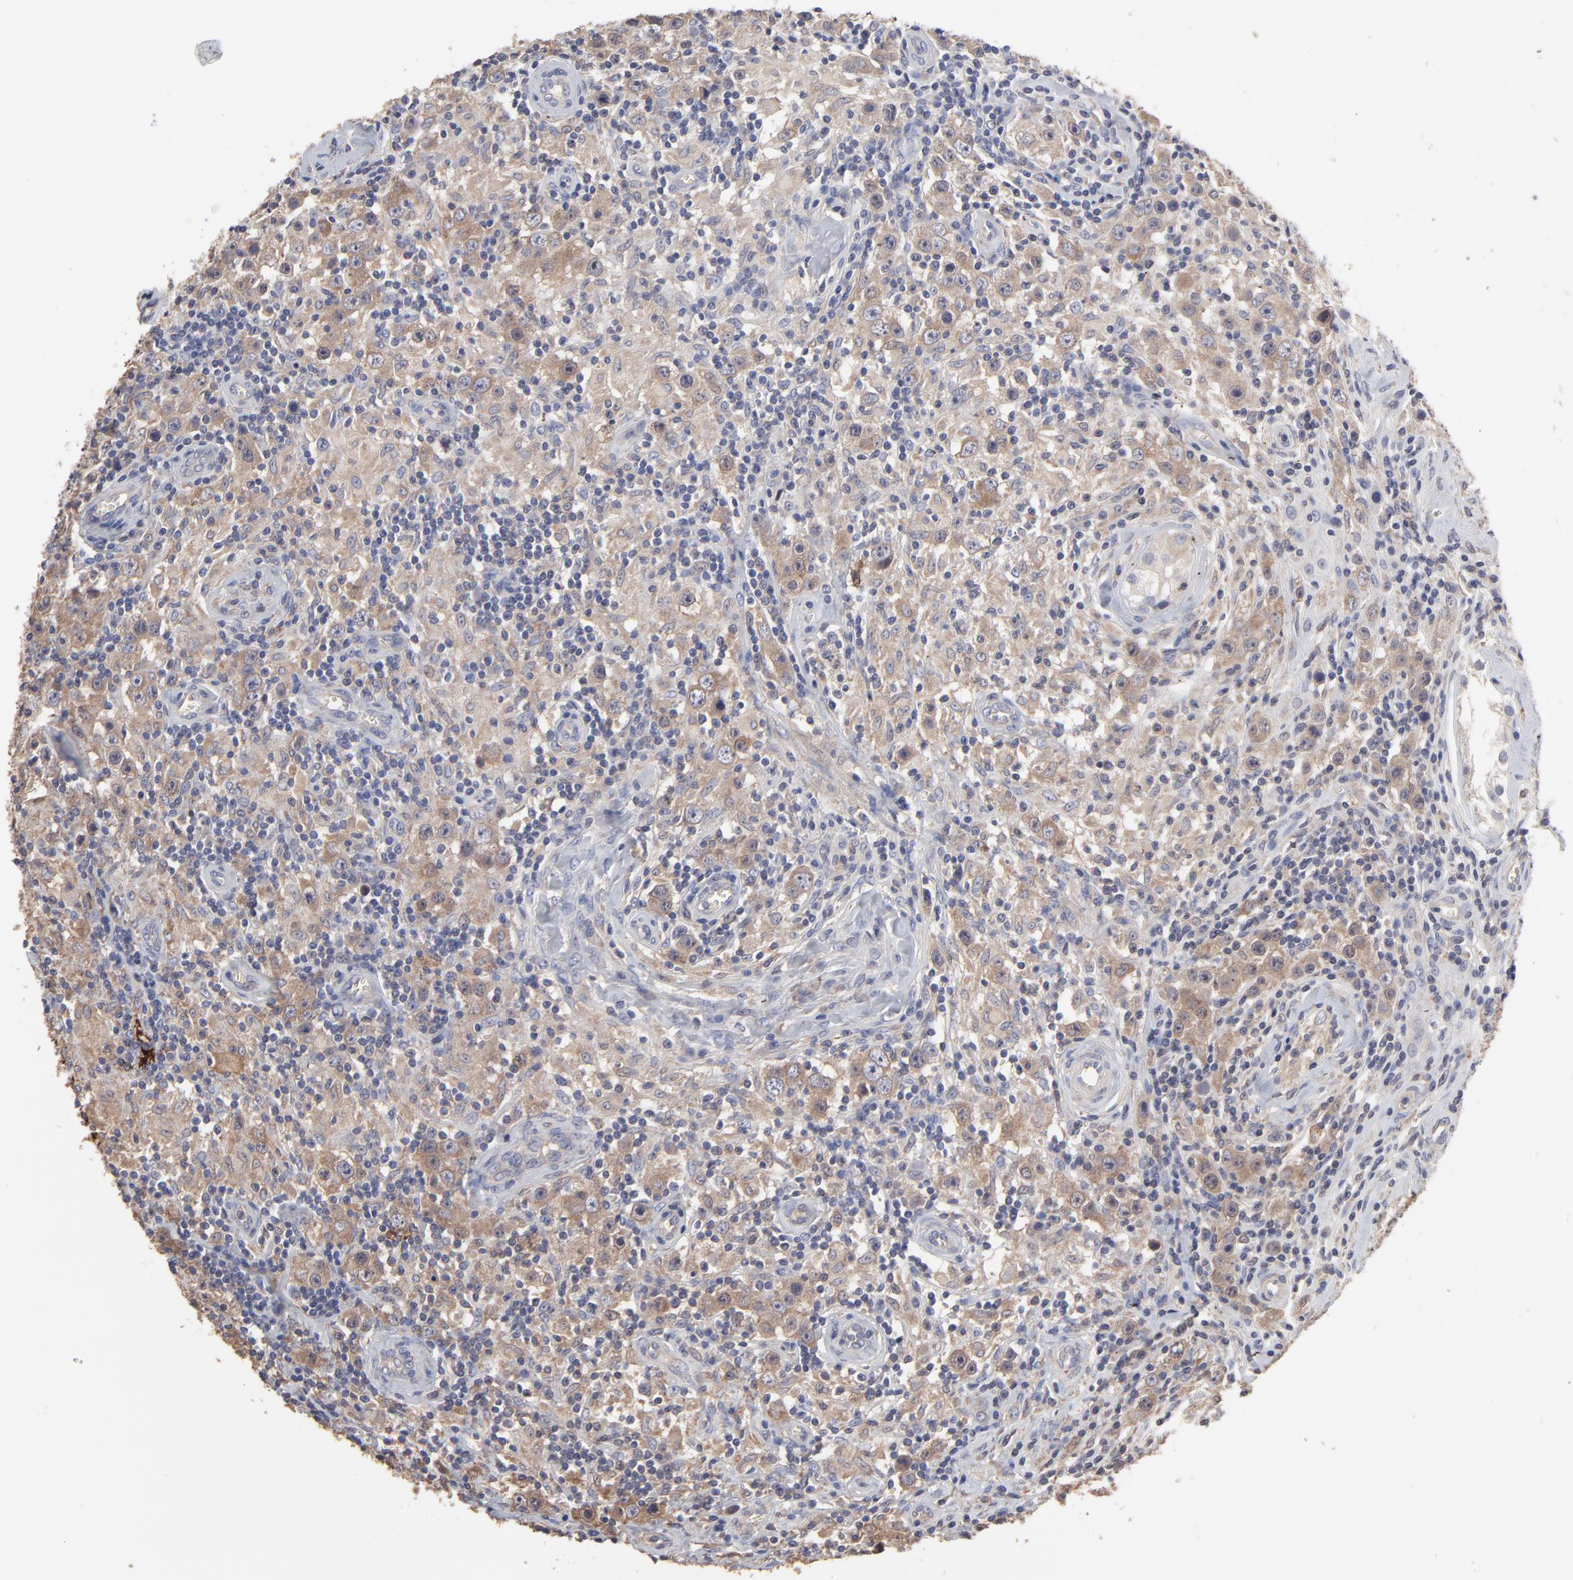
{"staining": {"intensity": "moderate", "quantity": ">75%", "location": "cytoplasmic/membranous"}, "tissue": "testis cancer", "cell_type": "Tumor cells", "image_type": "cancer", "snomed": [{"axis": "morphology", "description": "Seminoma, NOS"}, {"axis": "topography", "description": "Testis"}], "caption": "Immunohistochemistry of testis cancer displays medium levels of moderate cytoplasmic/membranous staining in about >75% of tumor cells.", "gene": "TANGO2", "patient": {"sex": "male", "age": 32}}